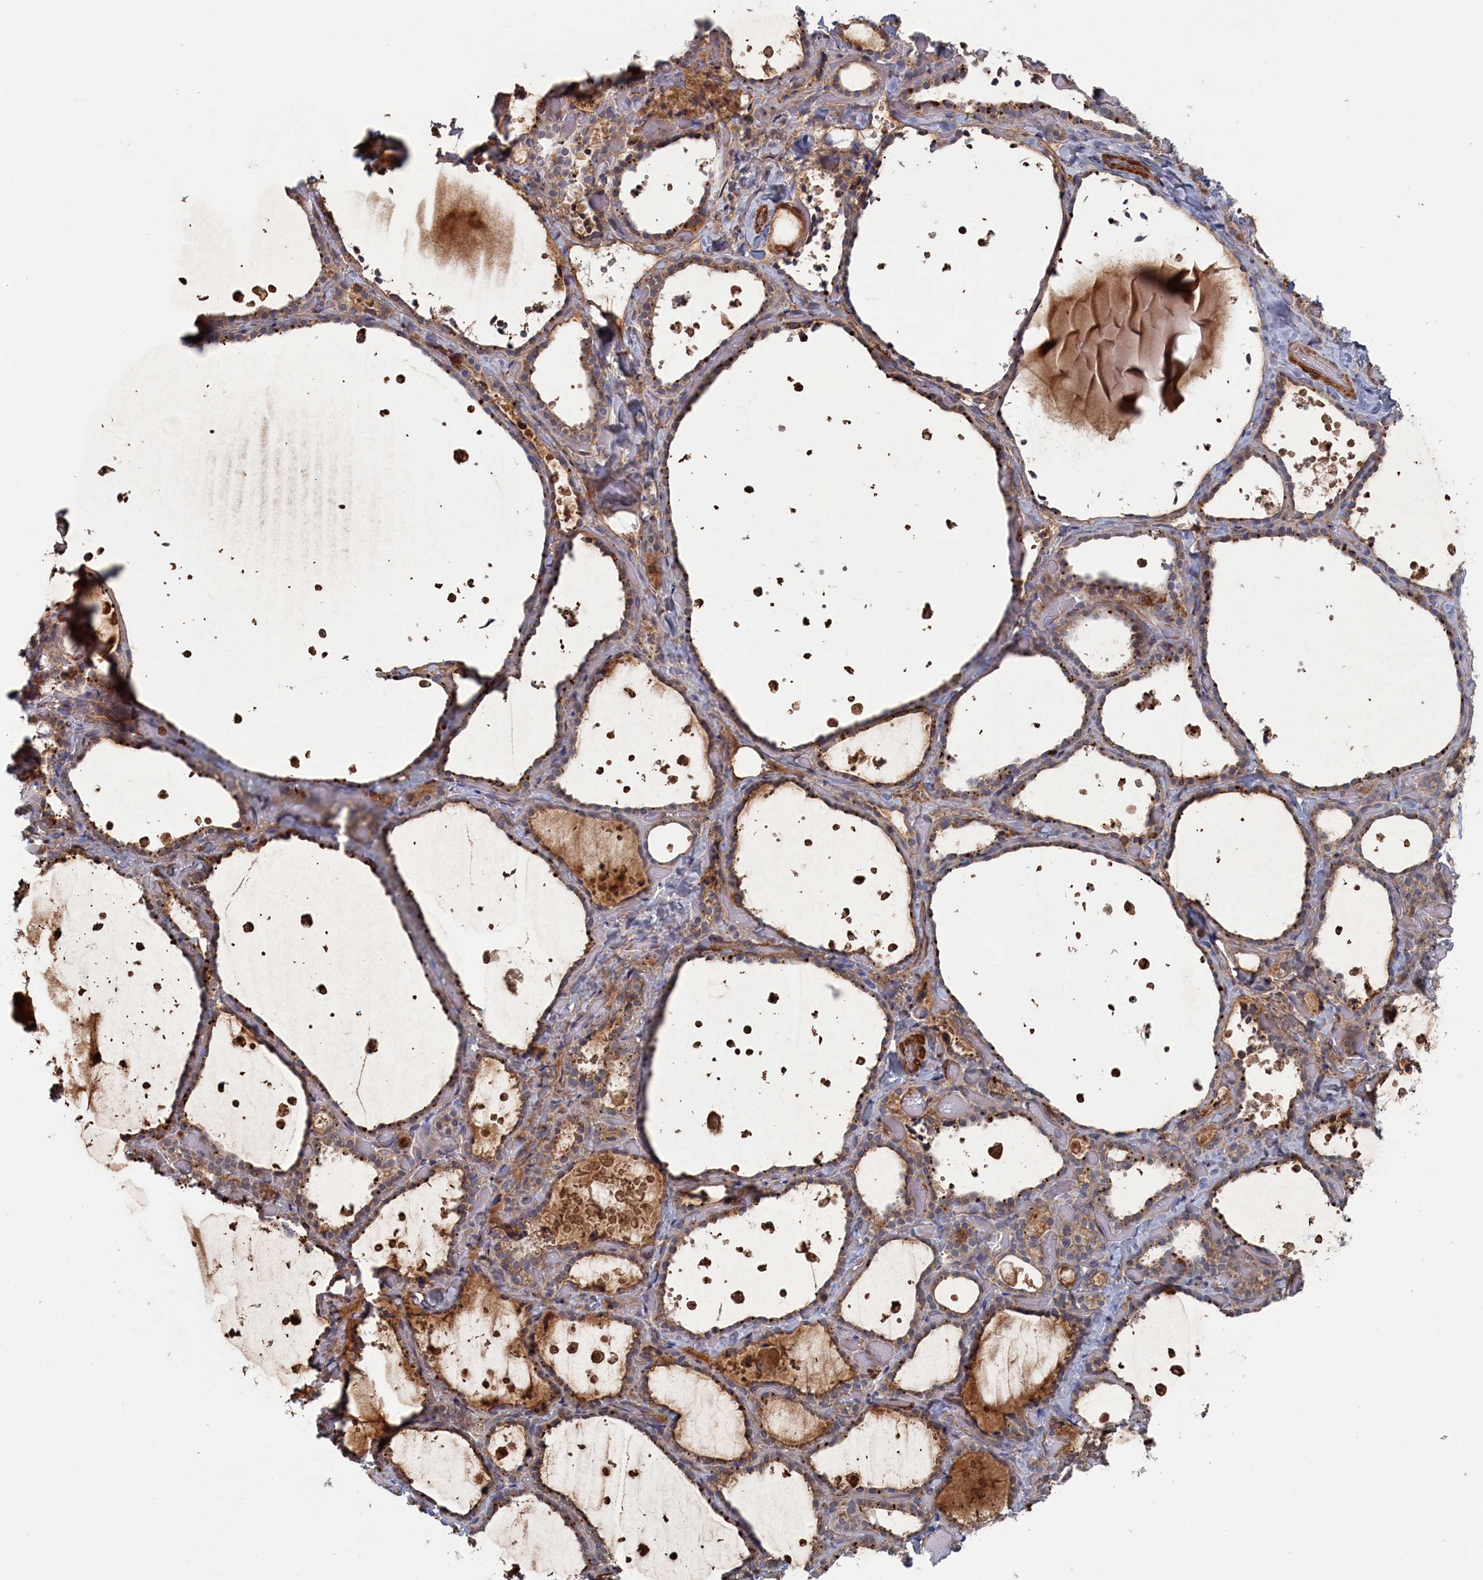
{"staining": {"intensity": "moderate", "quantity": ">75%", "location": "cytoplasmic/membranous"}, "tissue": "thyroid gland", "cell_type": "Glandular cells", "image_type": "normal", "snomed": [{"axis": "morphology", "description": "Normal tissue, NOS"}, {"axis": "topography", "description": "Thyroid gland"}], "caption": "Thyroid gland was stained to show a protein in brown. There is medium levels of moderate cytoplasmic/membranous positivity in about >75% of glandular cells. Immunohistochemistry (ihc) stains the protein of interest in brown and the nuclei are stained blue.", "gene": "FILIP1L", "patient": {"sex": "female", "age": 44}}